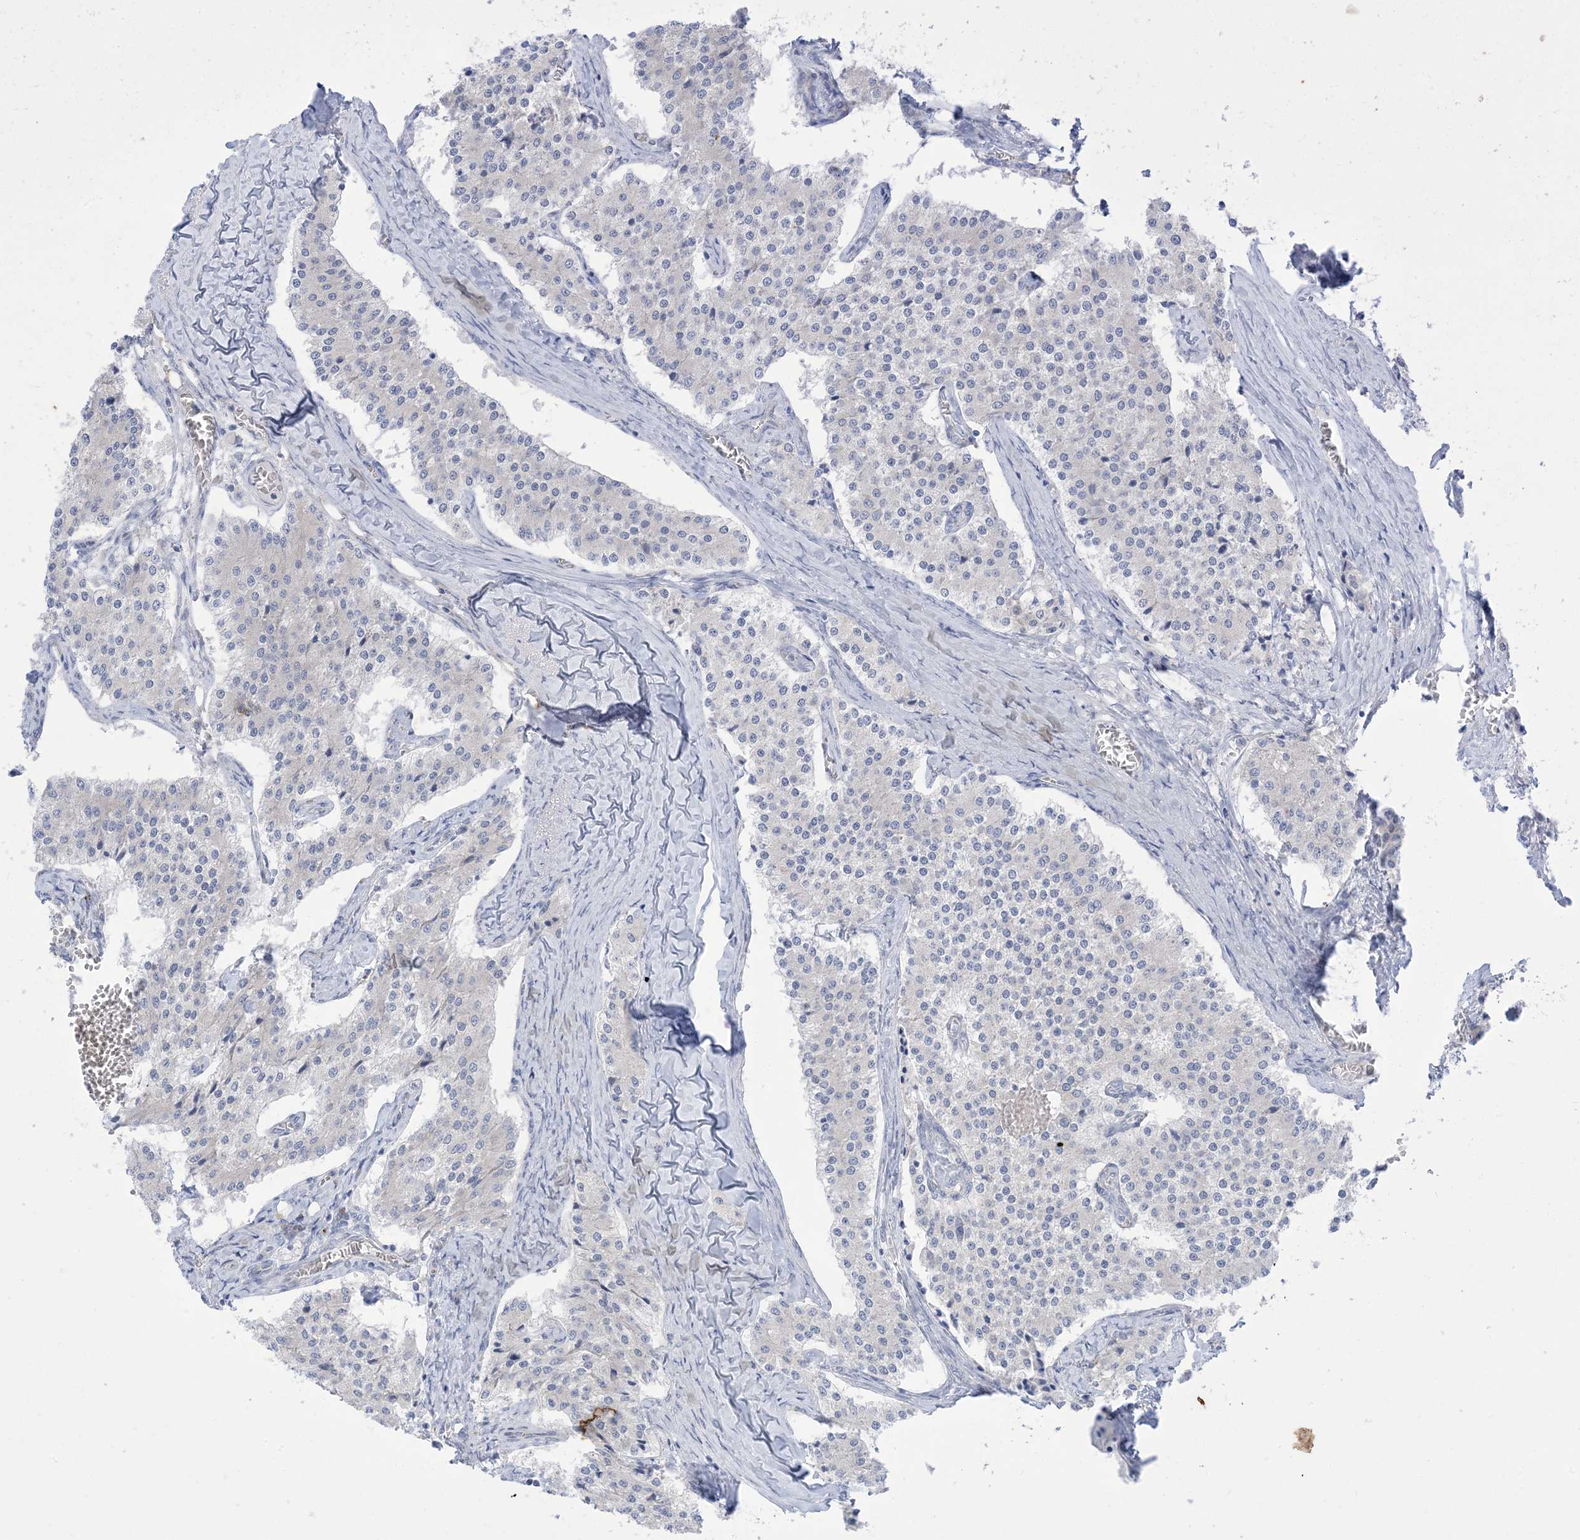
{"staining": {"intensity": "negative", "quantity": "none", "location": "none"}, "tissue": "carcinoid", "cell_type": "Tumor cells", "image_type": "cancer", "snomed": [{"axis": "morphology", "description": "Carcinoid, malignant, NOS"}, {"axis": "topography", "description": "Colon"}], "caption": "DAB (3,3'-diaminobenzidine) immunohistochemical staining of carcinoid shows no significant positivity in tumor cells.", "gene": "XIRP2", "patient": {"sex": "female", "age": 52}}